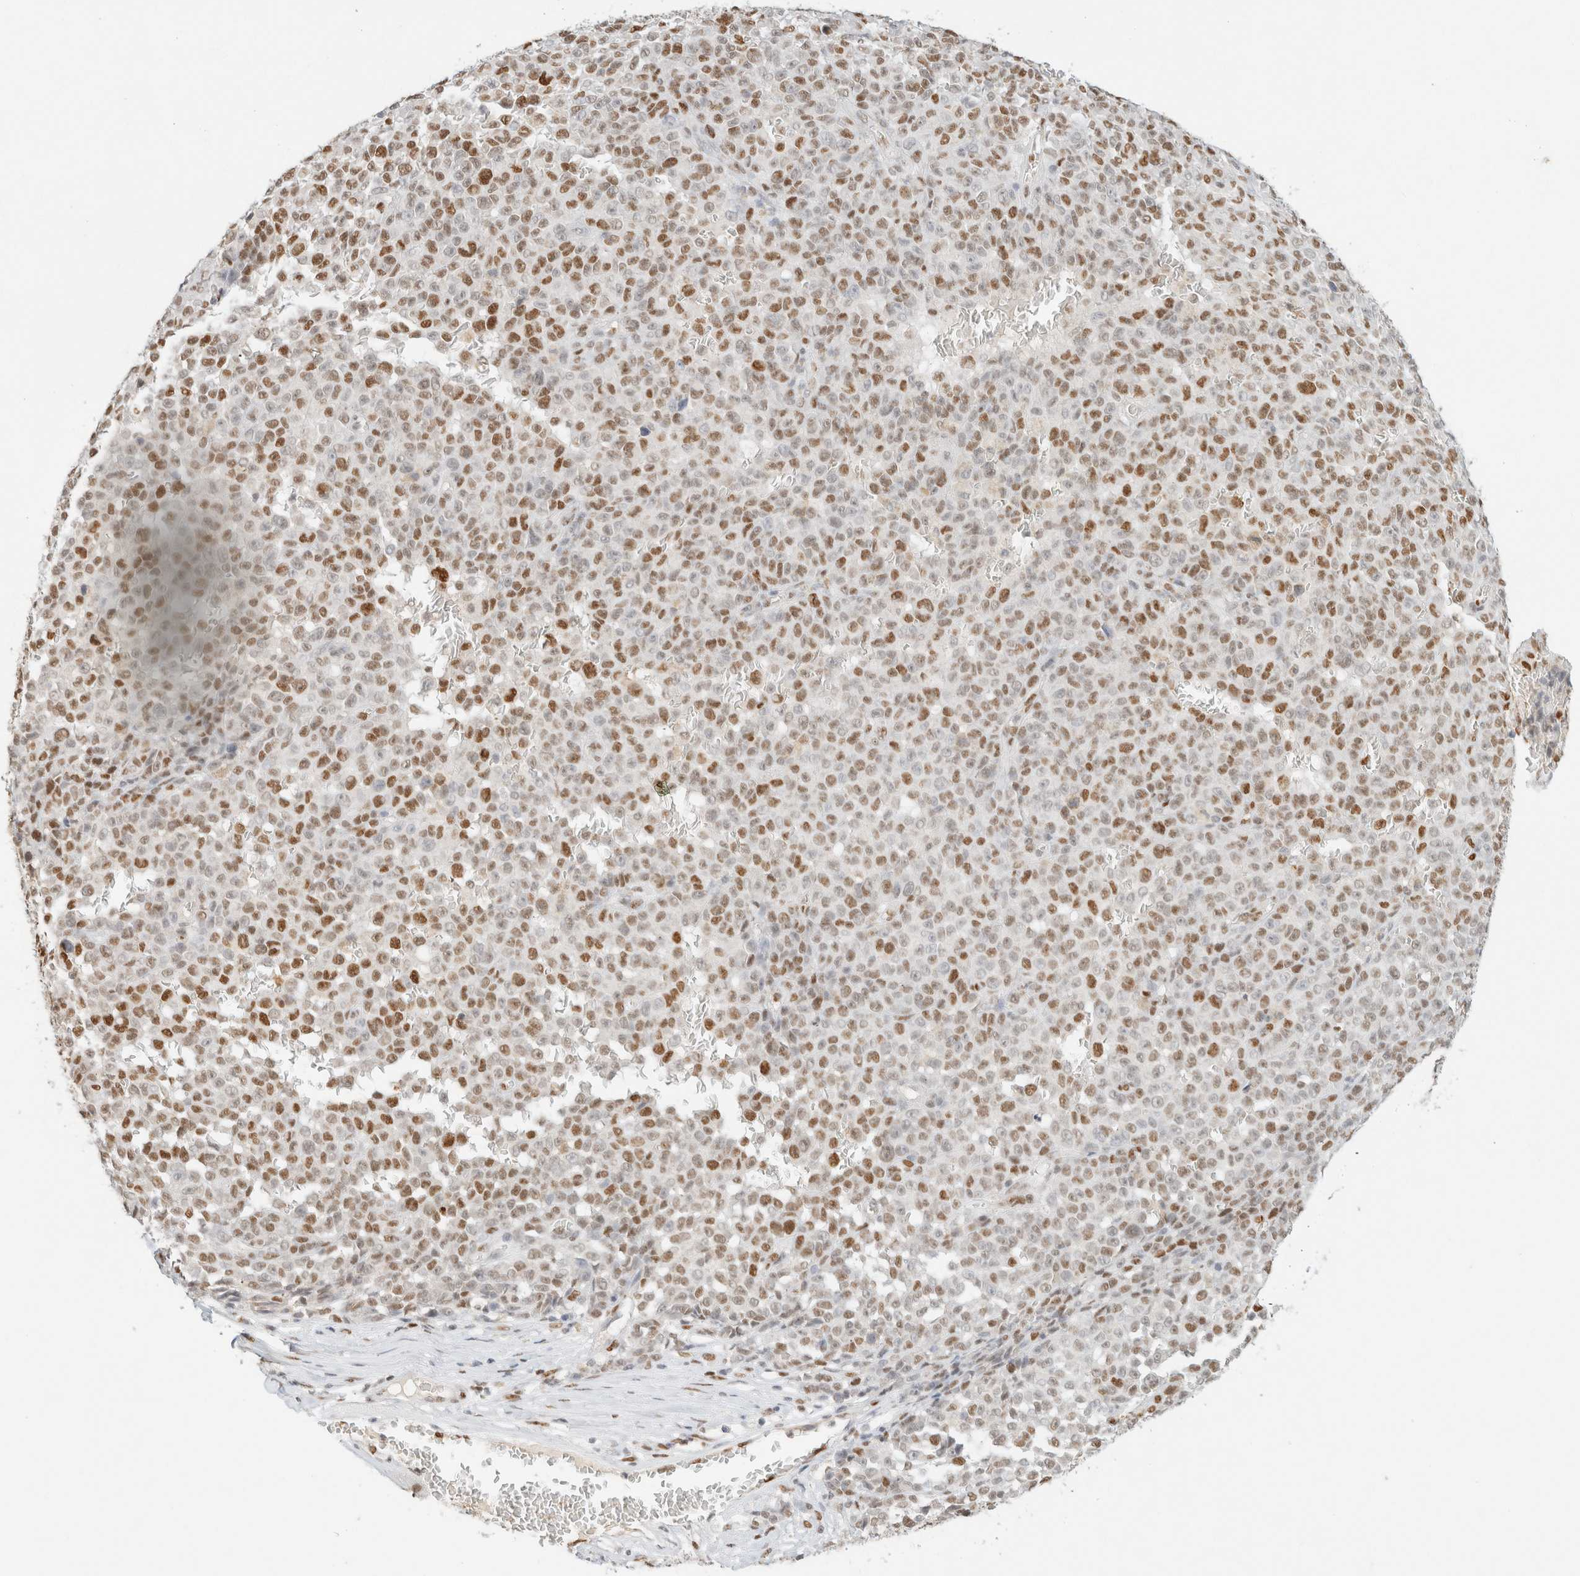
{"staining": {"intensity": "moderate", "quantity": ">75%", "location": "nuclear"}, "tissue": "melanoma", "cell_type": "Tumor cells", "image_type": "cancer", "snomed": [{"axis": "morphology", "description": "Malignant melanoma, NOS"}, {"axis": "topography", "description": "Skin"}], "caption": "Melanoma was stained to show a protein in brown. There is medium levels of moderate nuclear staining in about >75% of tumor cells. Using DAB (brown) and hematoxylin (blue) stains, captured at high magnification using brightfield microscopy.", "gene": "DDB2", "patient": {"sex": "female", "age": 82}}